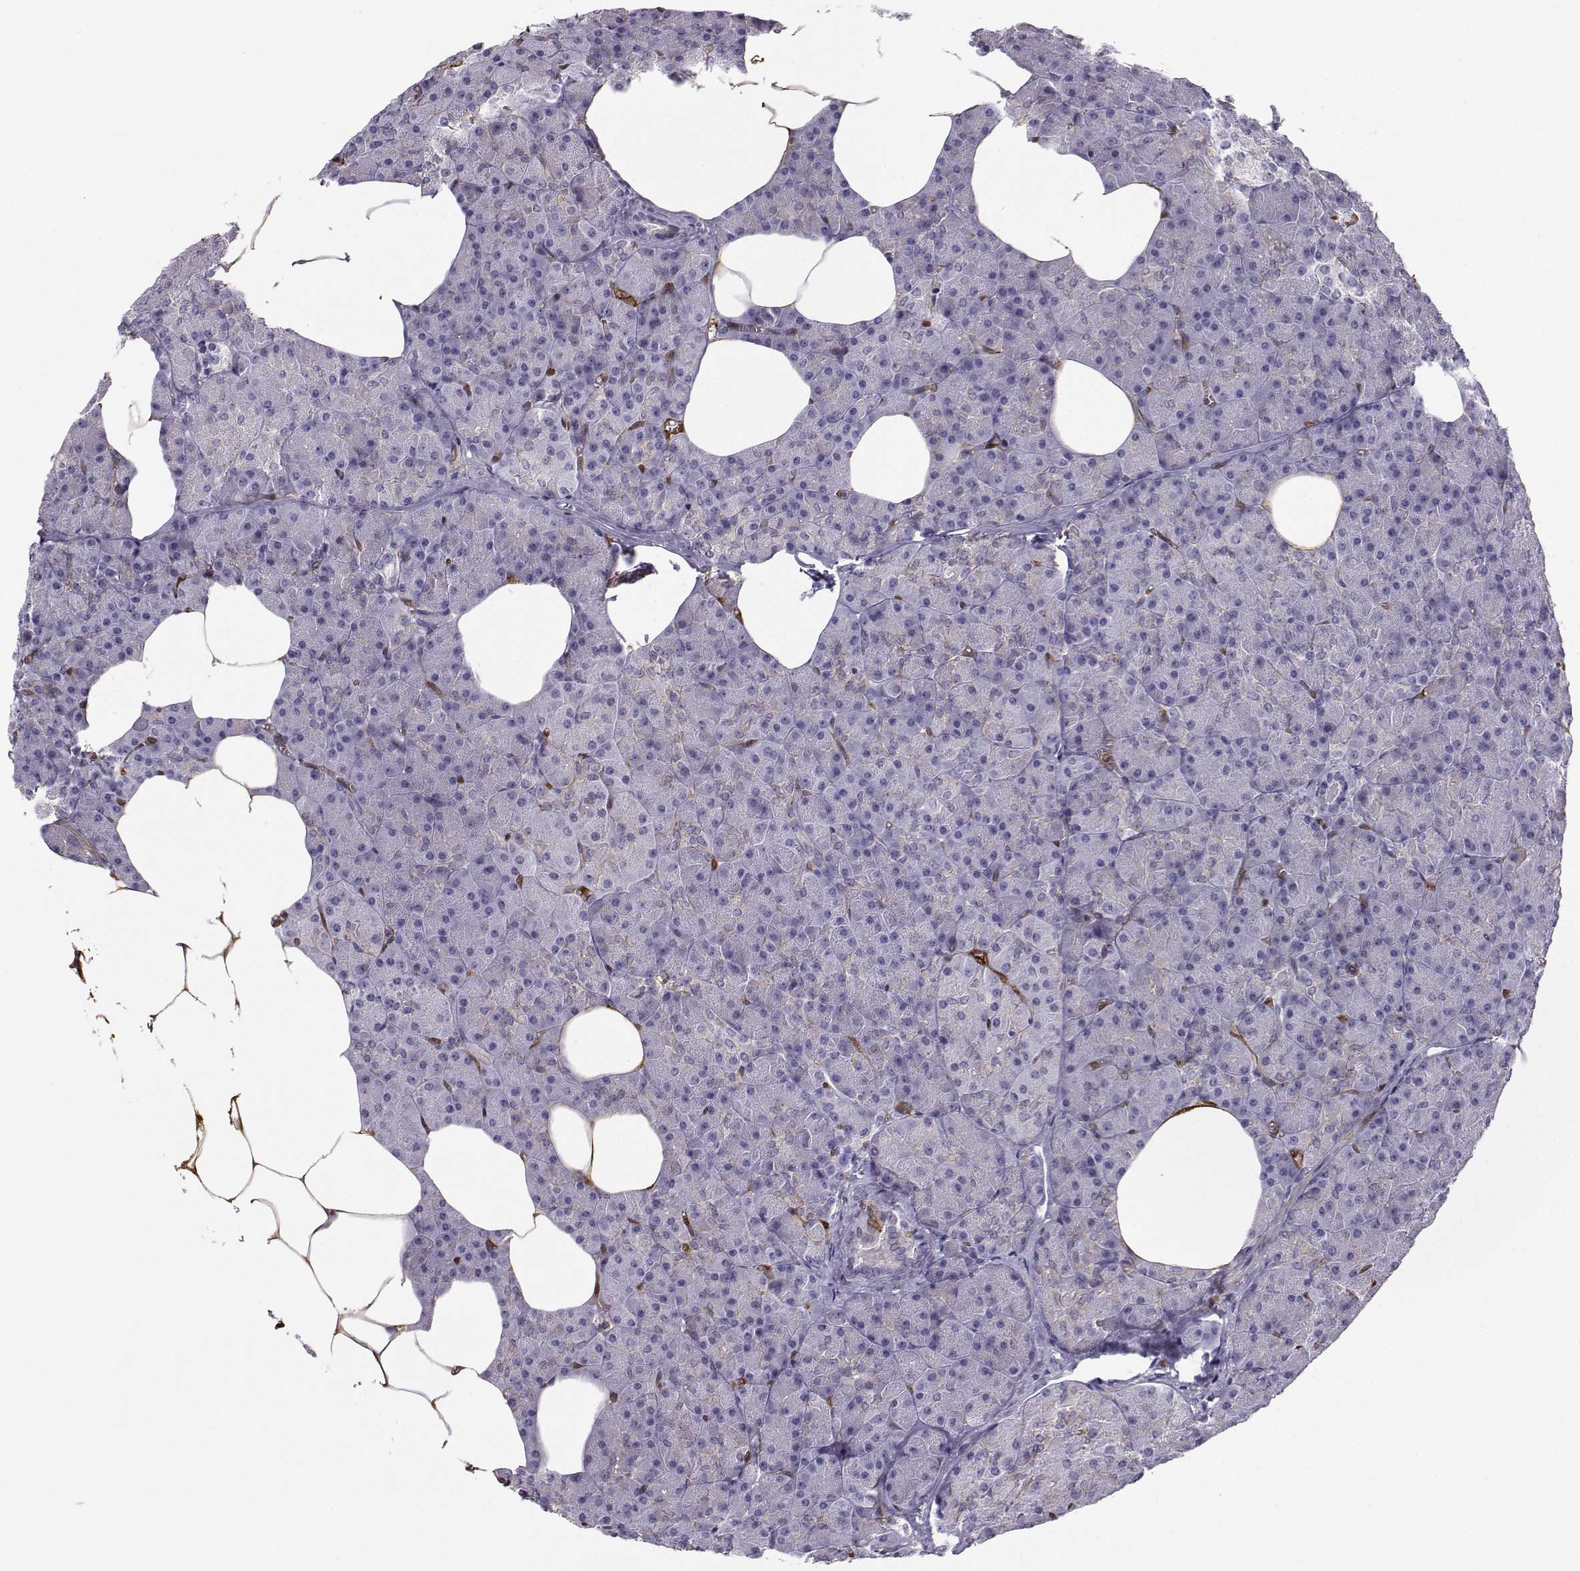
{"staining": {"intensity": "moderate", "quantity": "<25%", "location": "cytoplasmic/membranous"}, "tissue": "pancreas", "cell_type": "Exocrine glandular cells", "image_type": "normal", "snomed": [{"axis": "morphology", "description": "Normal tissue, NOS"}, {"axis": "topography", "description": "Pancreas"}], "caption": "Exocrine glandular cells reveal low levels of moderate cytoplasmic/membranous staining in about <25% of cells in benign human pancreas. Using DAB (3,3'-diaminobenzidine) (brown) and hematoxylin (blue) stains, captured at high magnification using brightfield microscopy.", "gene": "NQO1", "patient": {"sex": "female", "age": 45}}